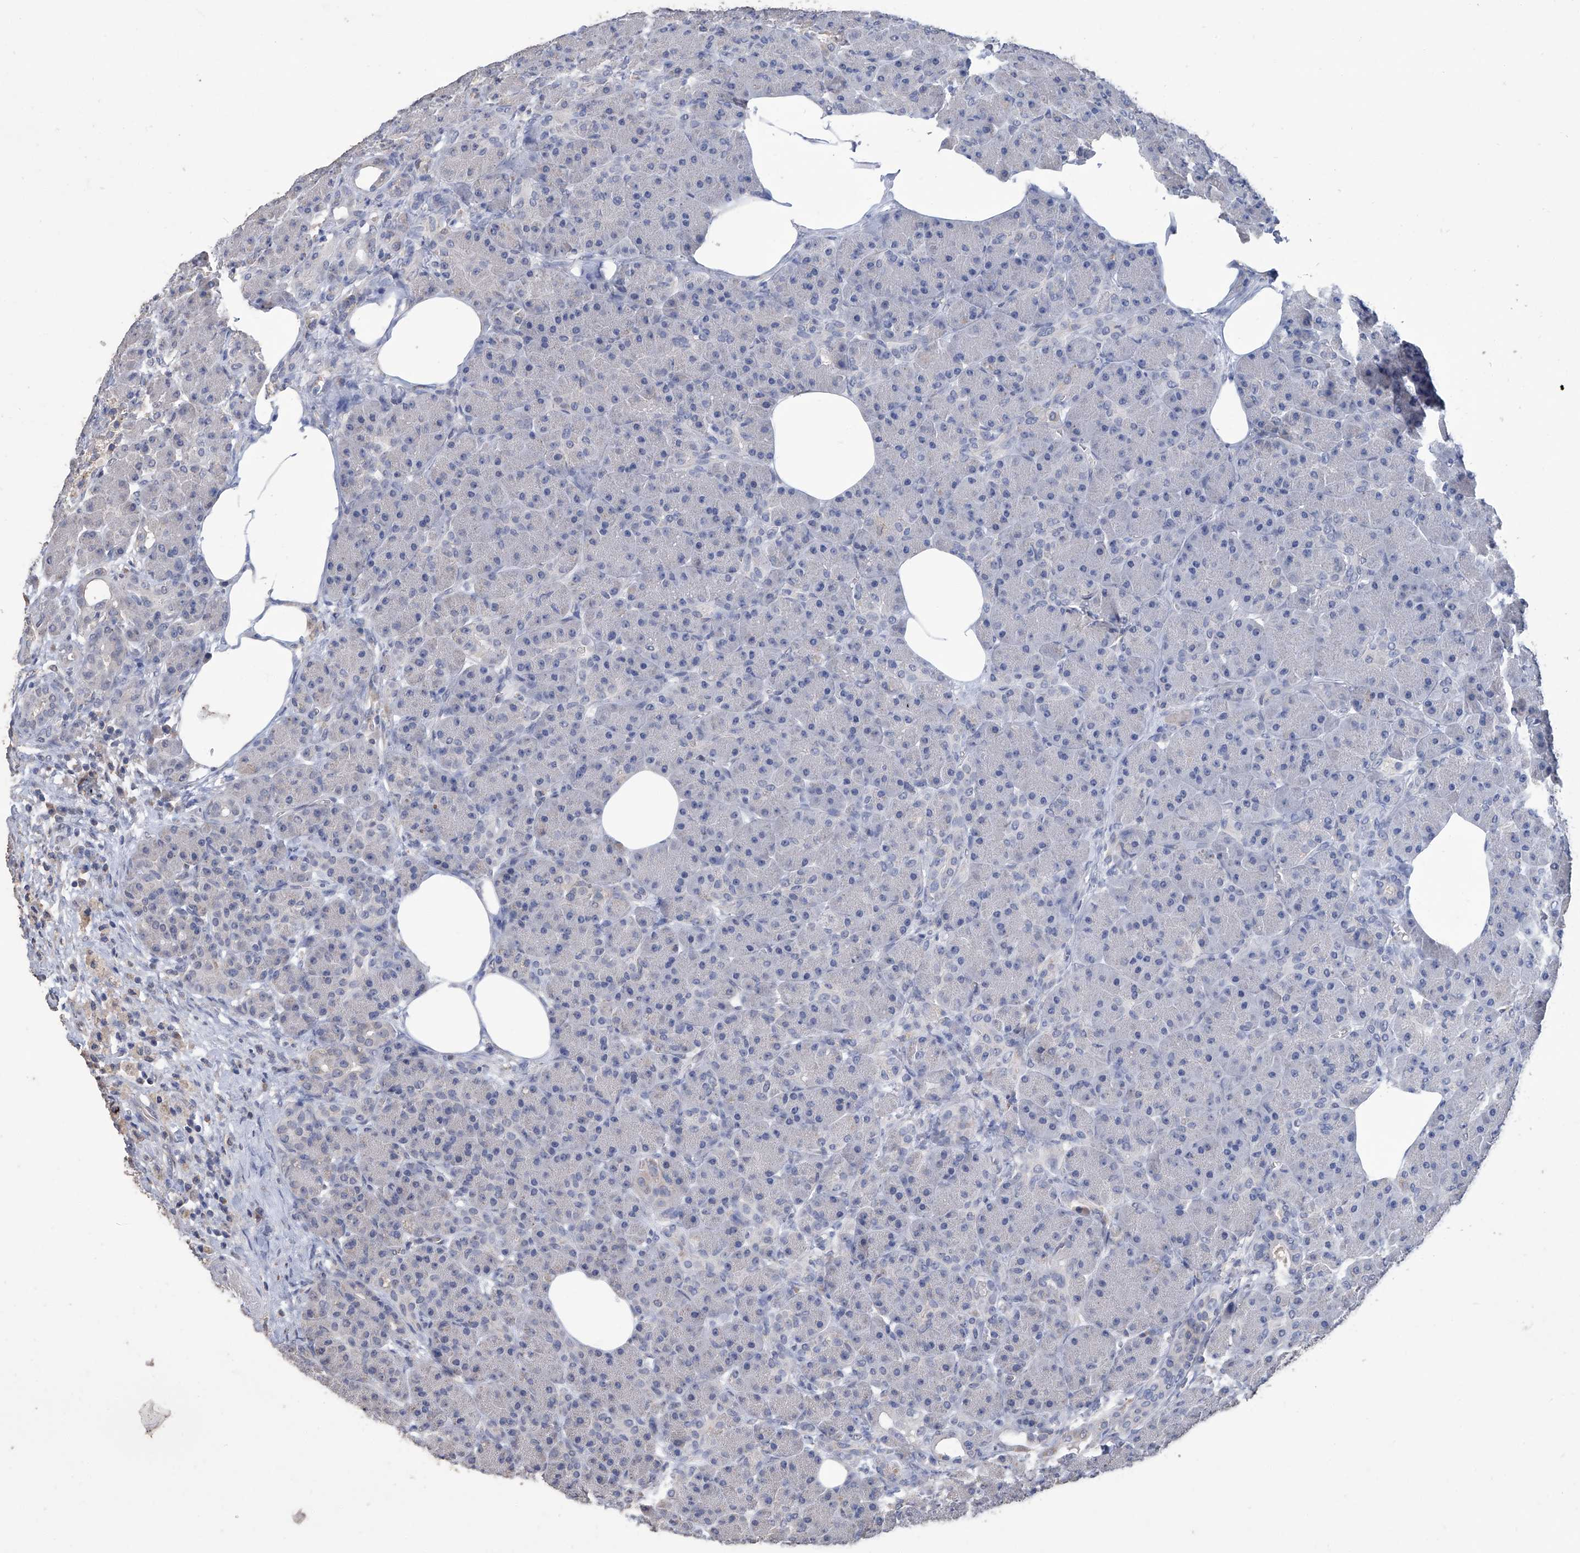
{"staining": {"intensity": "negative", "quantity": "none", "location": "none"}, "tissue": "pancreas", "cell_type": "Exocrine glandular cells", "image_type": "normal", "snomed": [{"axis": "morphology", "description": "Normal tissue, NOS"}, {"axis": "topography", "description": "Pancreas"}], "caption": "Exocrine glandular cells are negative for protein expression in unremarkable human pancreas. (DAB (3,3'-diaminobenzidine) immunohistochemistry (IHC), high magnification).", "gene": "GPT", "patient": {"sex": "male", "age": 63}}